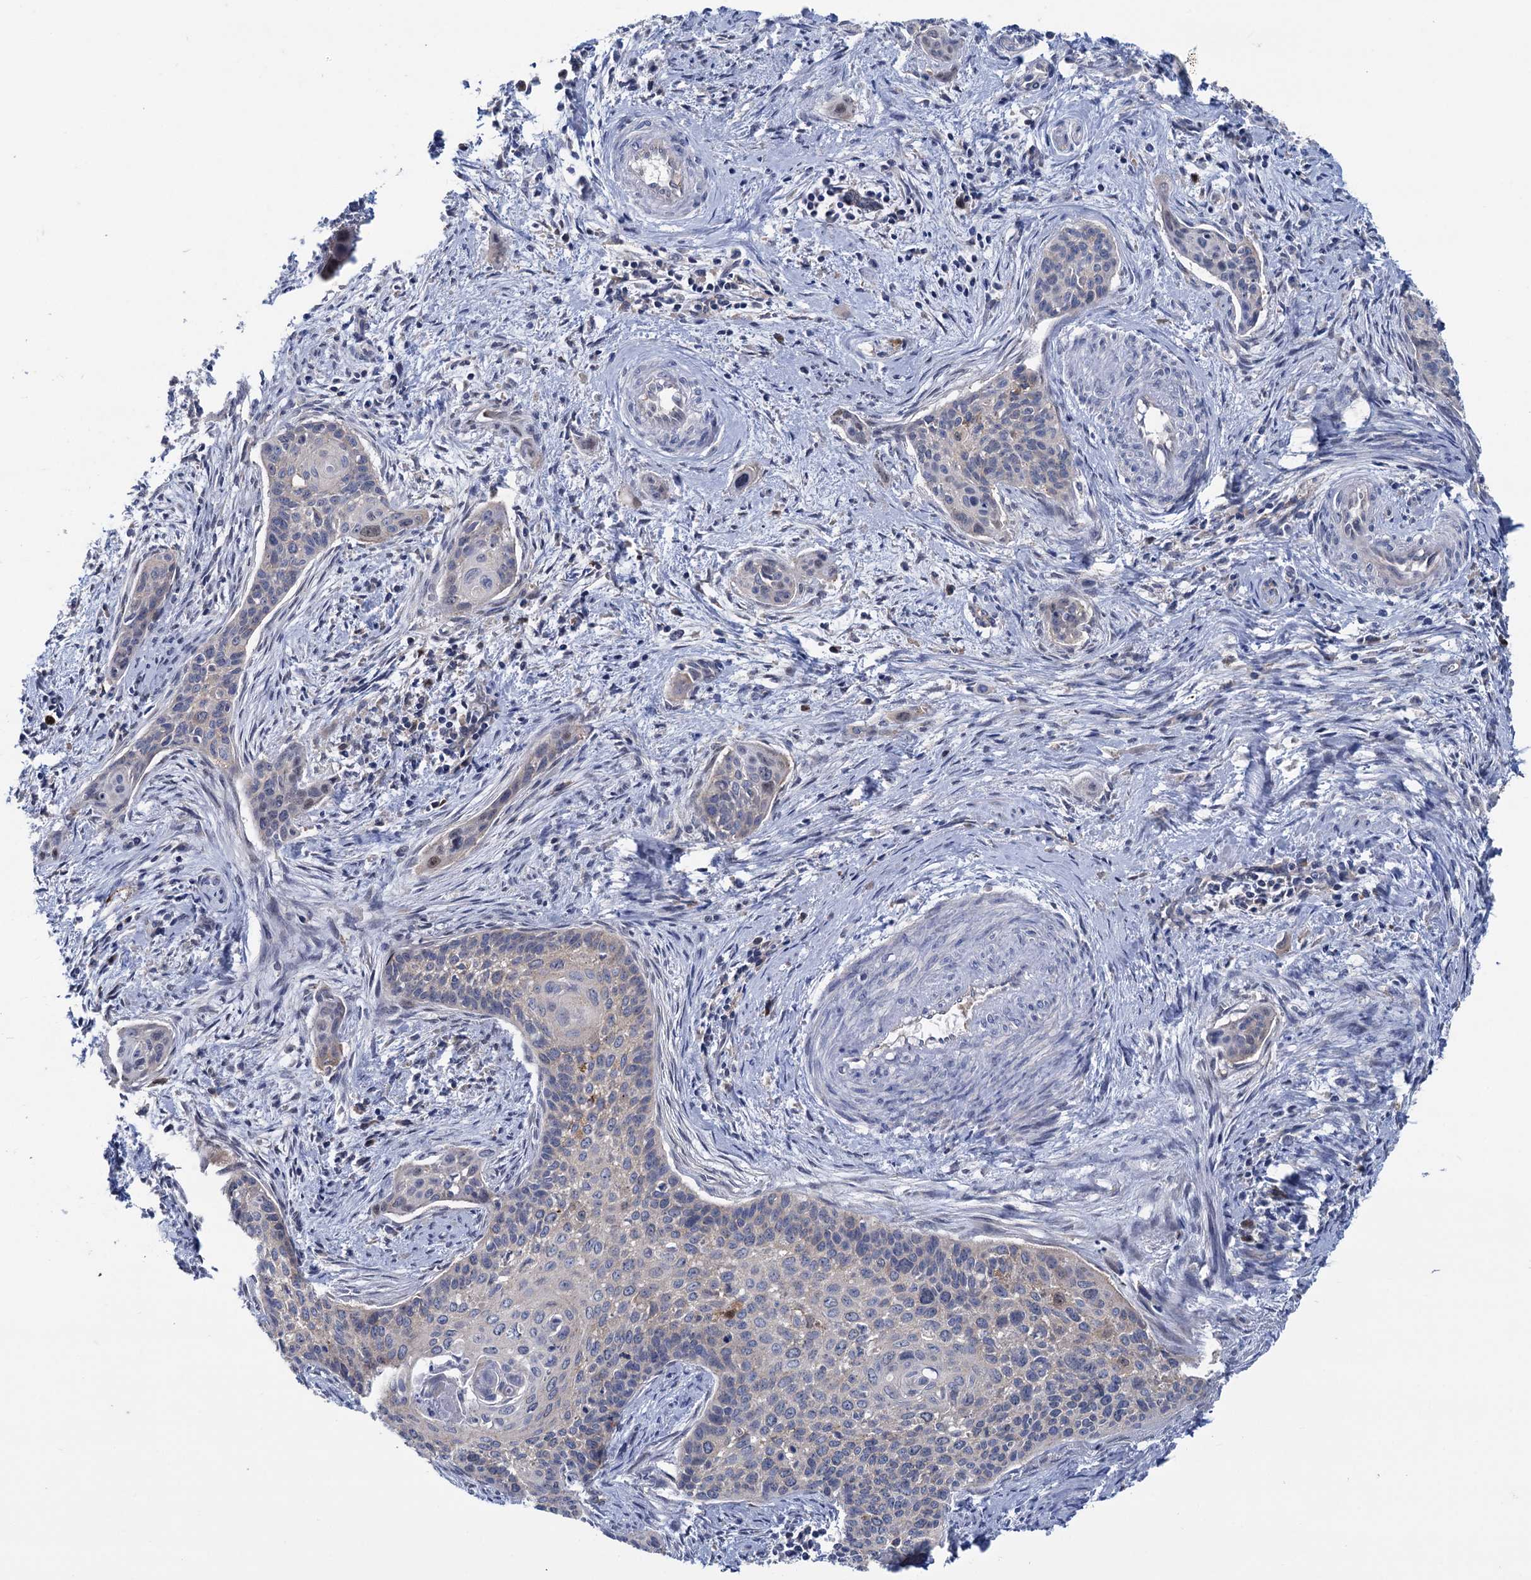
{"staining": {"intensity": "negative", "quantity": "none", "location": "none"}, "tissue": "cervical cancer", "cell_type": "Tumor cells", "image_type": "cancer", "snomed": [{"axis": "morphology", "description": "Squamous cell carcinoma, NOS"}, {"axis": "topography", "description": "Cervix"}], "caption": "IHC micrograph of neoplastic tissue: cervical cancer (squamous cell carcinoma) stained with DAB (3,3'-diaminobenzidine) demonstrates no significant protein positivity in tumor cells.", "gene": "ZNRD2", "patient": {"sex": "female", "age": 33}}